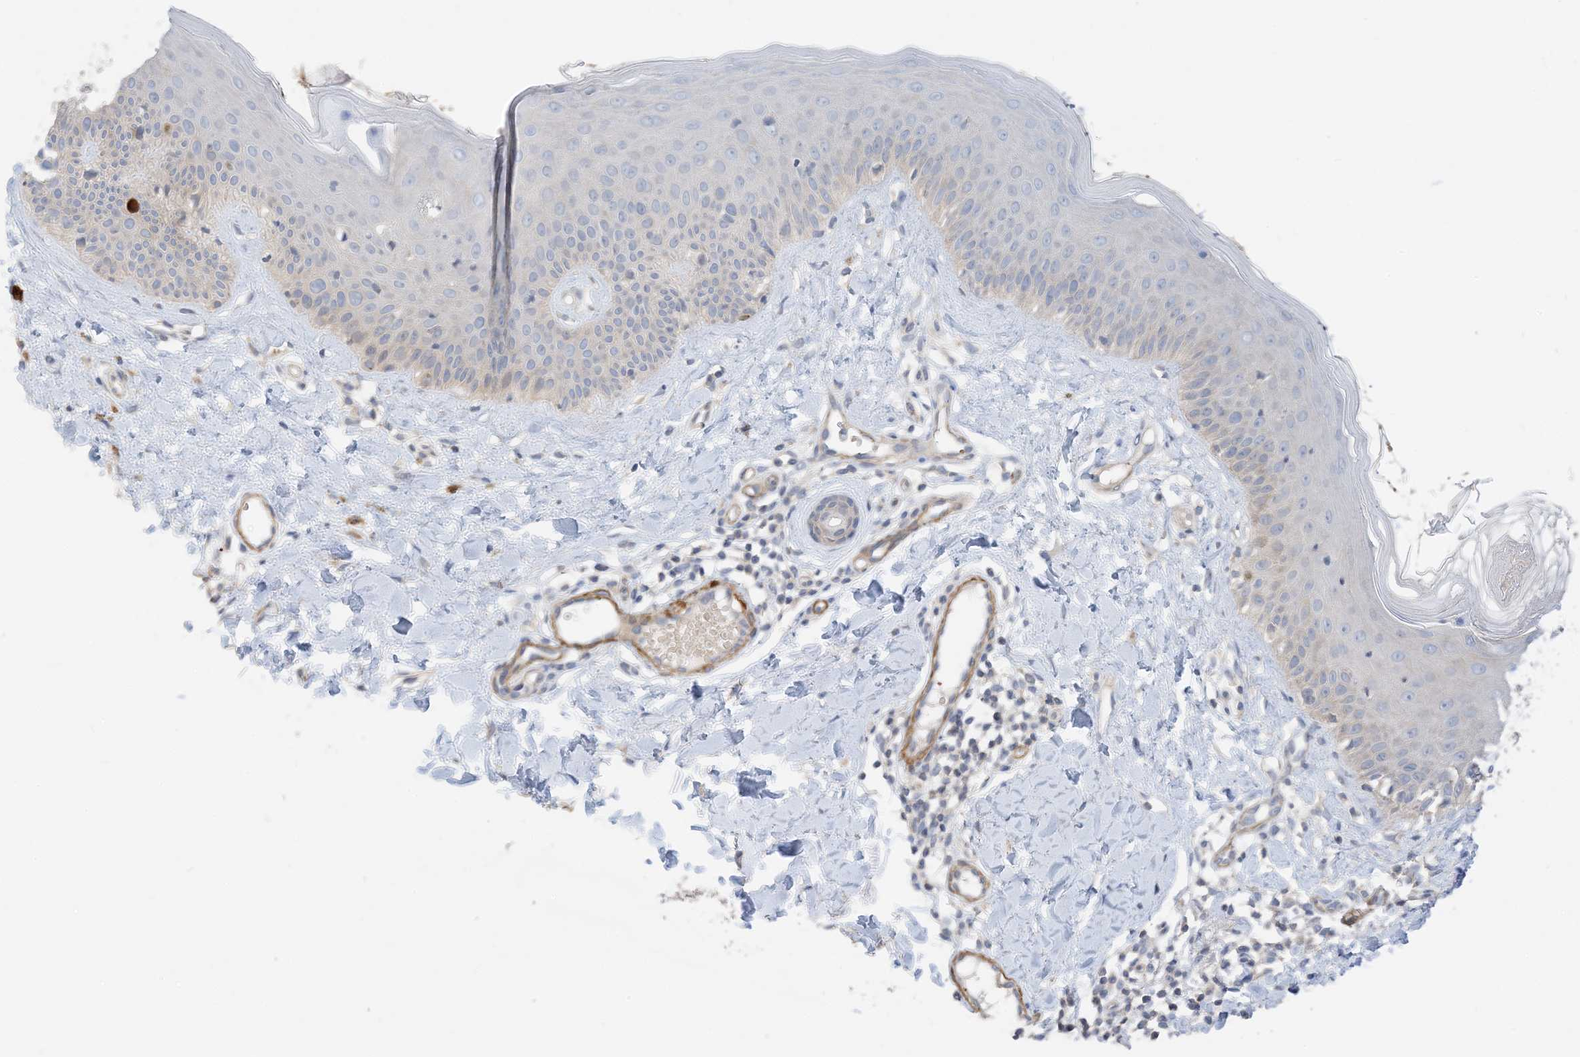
{"staining": {"intensity": "weak", "quantity": "<25%", "location": "cytoplasmic/membranous"}, "tissue": "skin", "cell_type": "Fibroblasts", "image_type": "normal", "snomed": [{"axis": "morphology", "description": "Normal tissue, NOS"}, {"axis": "topography", "description": "Skin"}], "caption": "IHC of benign human skin shows no expression in fibroblasts.", "gene": "KIFBP", "patient": {"sex": "male", "age": 52}}